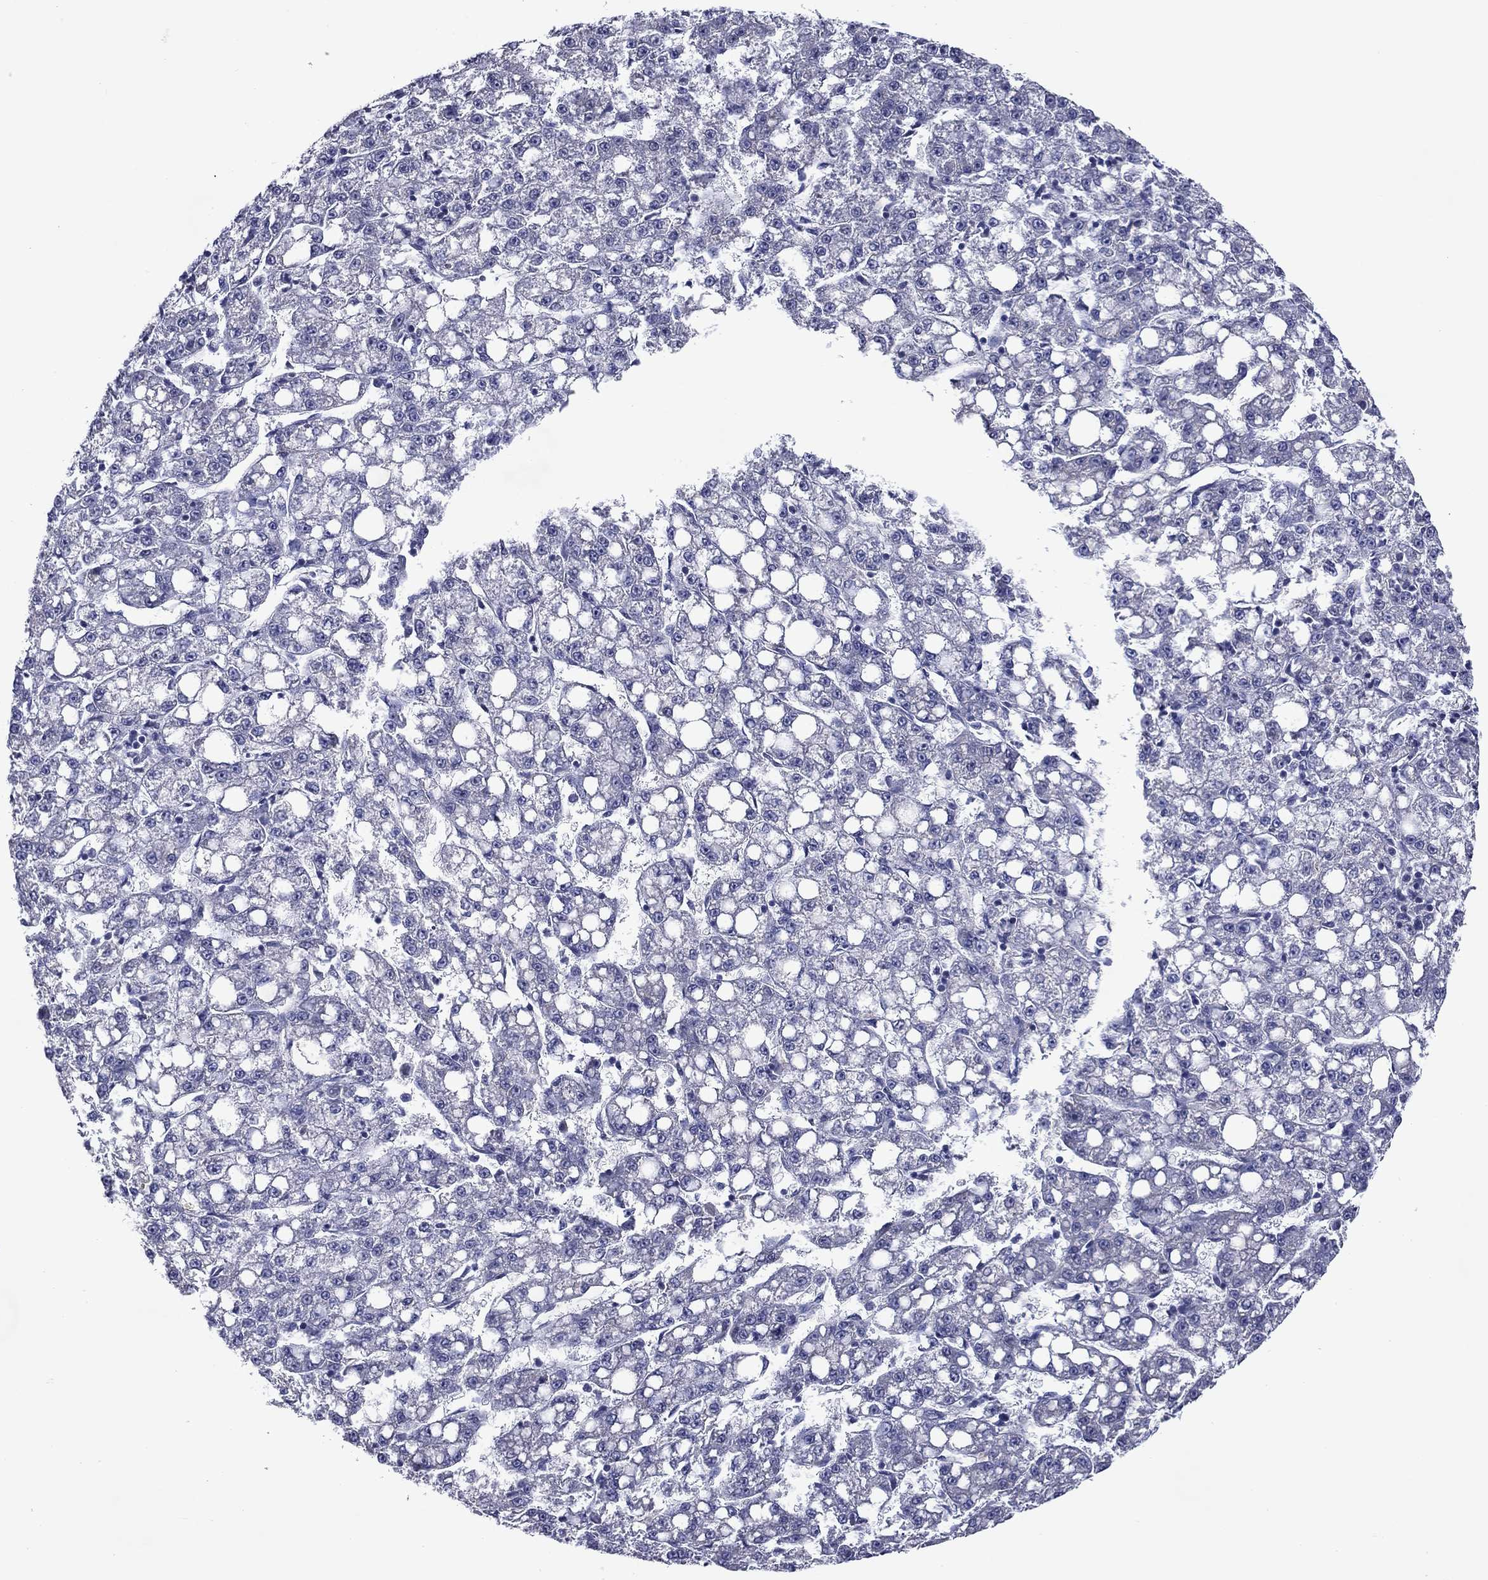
{"staining": {"intensity": "negative", "quantity": "none", "location": "none"}, "tissue": "liver cancer", "cell_type": "Tumor cells", "image_type": "cancer", "snomed": [{"axis": "morphology", "description": "Carcinoma, Hepatocellular, NOS"}, {"axis": "topography", "description": "Liver"}], "caption": "An IHC image of hepatocellular carcinoma (liver) is shown. There is no staining in tumor cells of hepatocellular carcinoma (liver).", "gene": "SPATA7", "patient": {"sex": "female", "age": 65}}